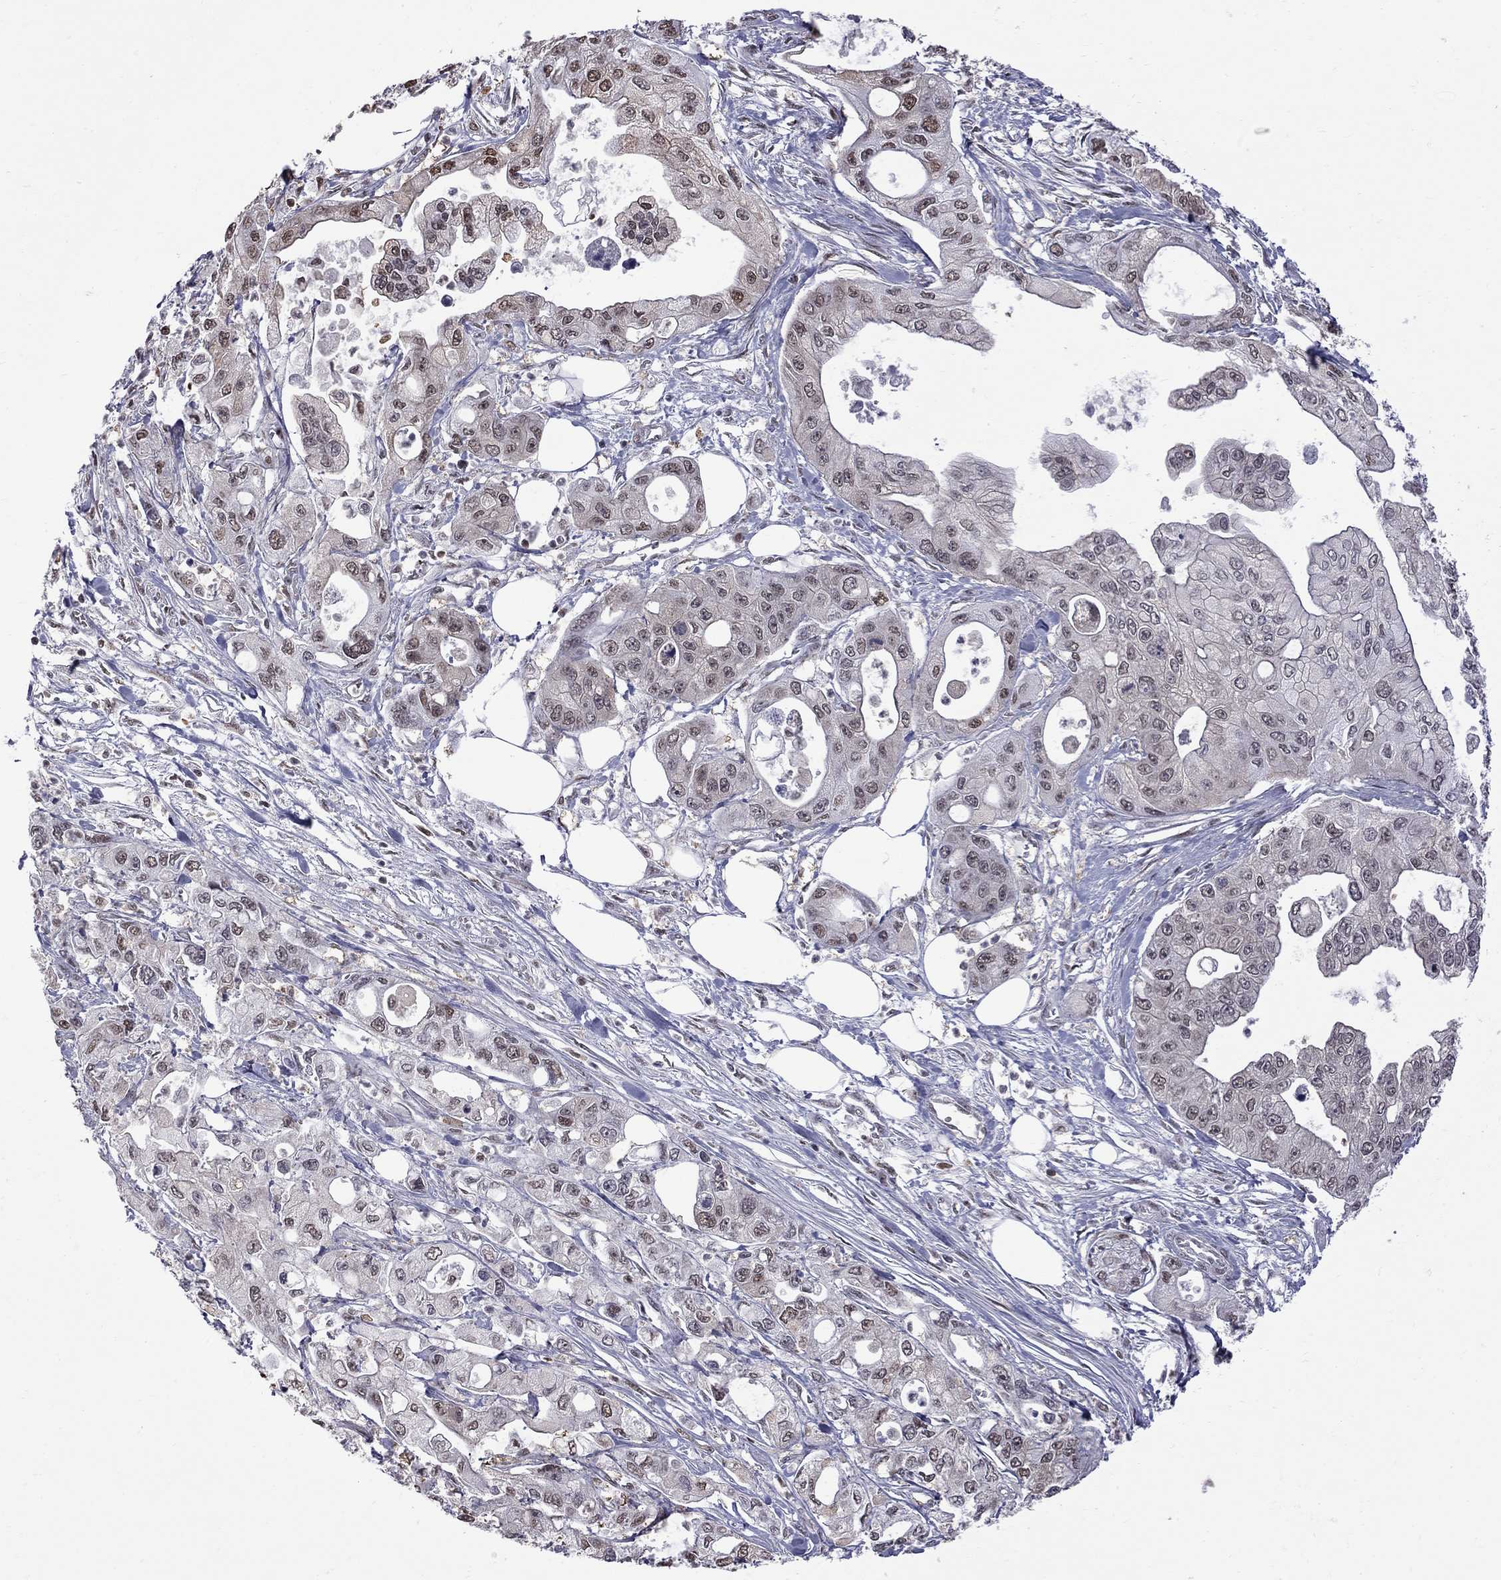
{"staining": {"intensity": "moderate", "quantity": "<25%", "location": "nuclear"}, "tissue": "pancreatic cancer", "cell_type": "Tumor cells", "image_type": "cancer", "snomed": [{"axis": "morphology", "description": "Adenocarcinoma, NOS"}, {"axis": "topography", "description": "Pancreas"}], "caption": "Protein staining reveals moderate nuclear expression in about <25% of tumor cells in pancreatic cancer (adenocarcinoma).", "gene": "RFWD3", "patient": {"sex": "male", "age": 70}}